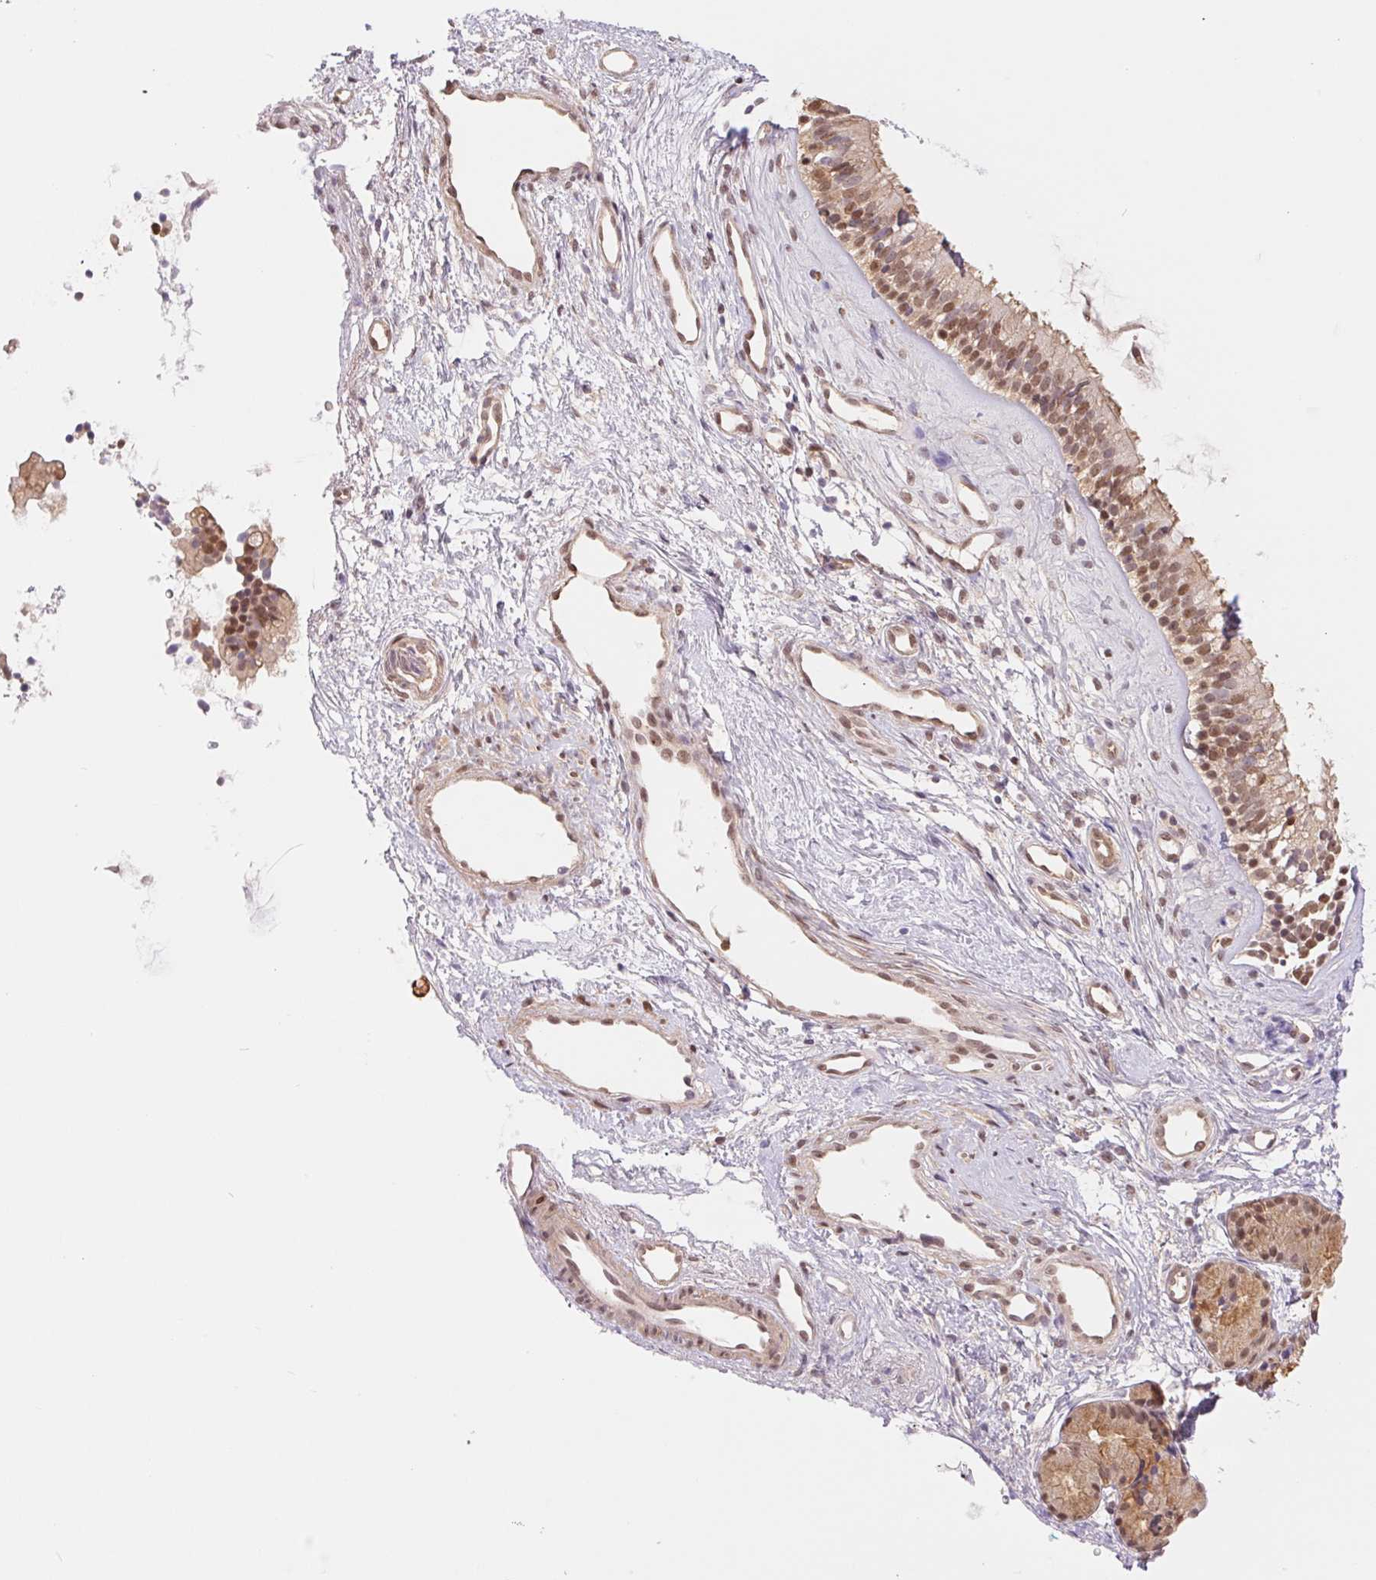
{"staining": {"intensity": "moderate", "quantity": ">75%", "location": "cytoplasmic/membranous,nuclear"}, "tissue": "nasopharynx", "cell_type": "Respiratory epithelial cells", "image_type": "normal", "snomed": [{"axis": "morphology", "description": "Normal tissue, NOS"}, {"axis": "topography", "description": "Nasopharynx"}], "caption": "This is an image of immunohistochemistry (IHC) staining of benign nasopharynx, which shows moderate positivity in the cytoplasmic/membranous,nuclear of respiratory epithelial cells.", "gene": "CDC123", "patient": {"sex": "male", "age": 58}}